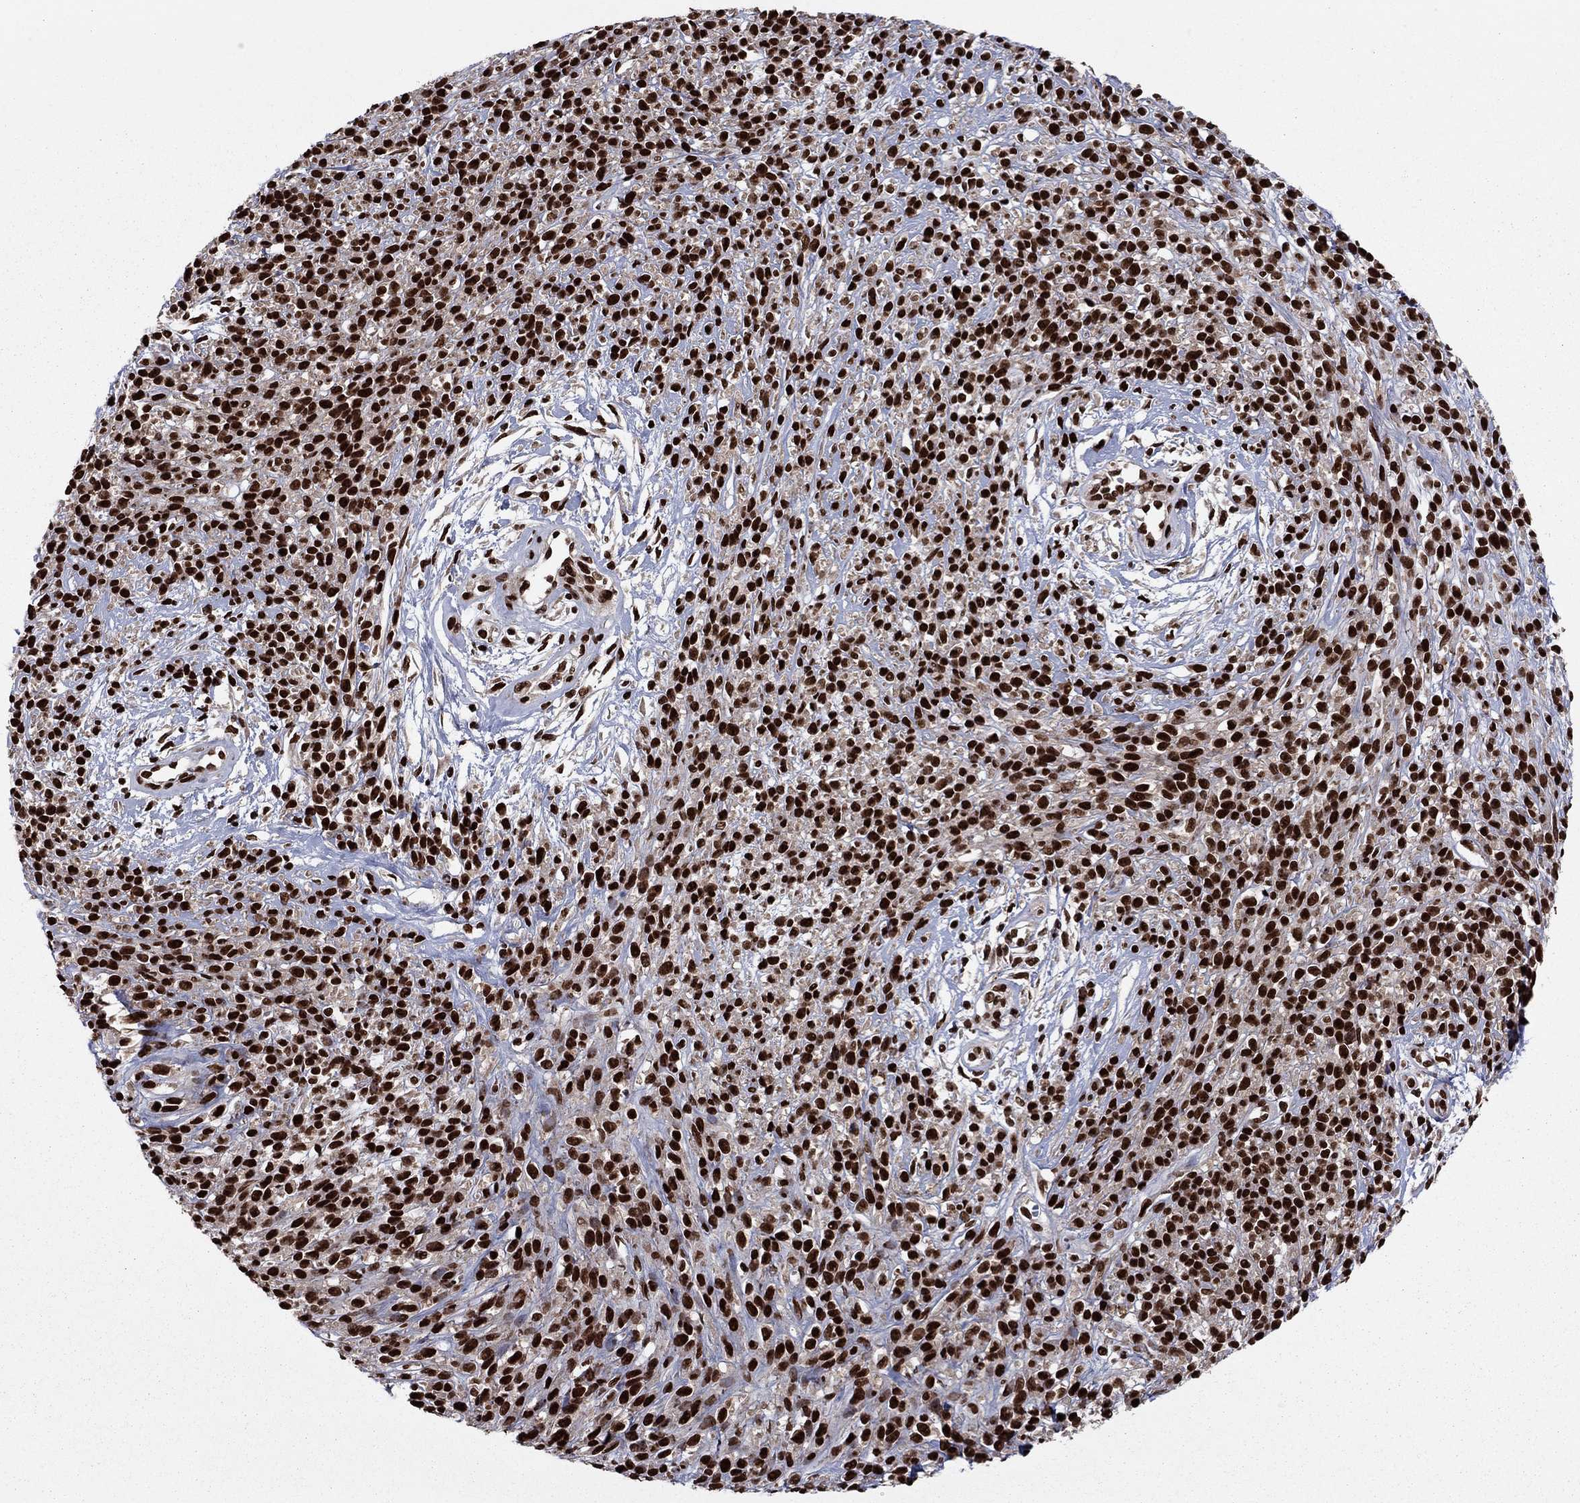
{"staining": {"intensity": "strong", "quantity": ">75%", "location": "nuclear"}, "tissue": "melanoma", "cell_type": "Tumor cells", "image_type": "cancer", "snomed": [{"axis": "morphology", "description": "Malignant melanoma, NOS"}, {"axis": "topography", "description": "Skin"}, {"axis": "topography", "description": "Skin of trunk"}], "caption": "This image shows immunohistochemistry staining of malignant melanoma, with high strong nuclear expression in about >75% of tumor cells.", "gene": "USP54", "patient": {"sex": "male", "age": 74}}